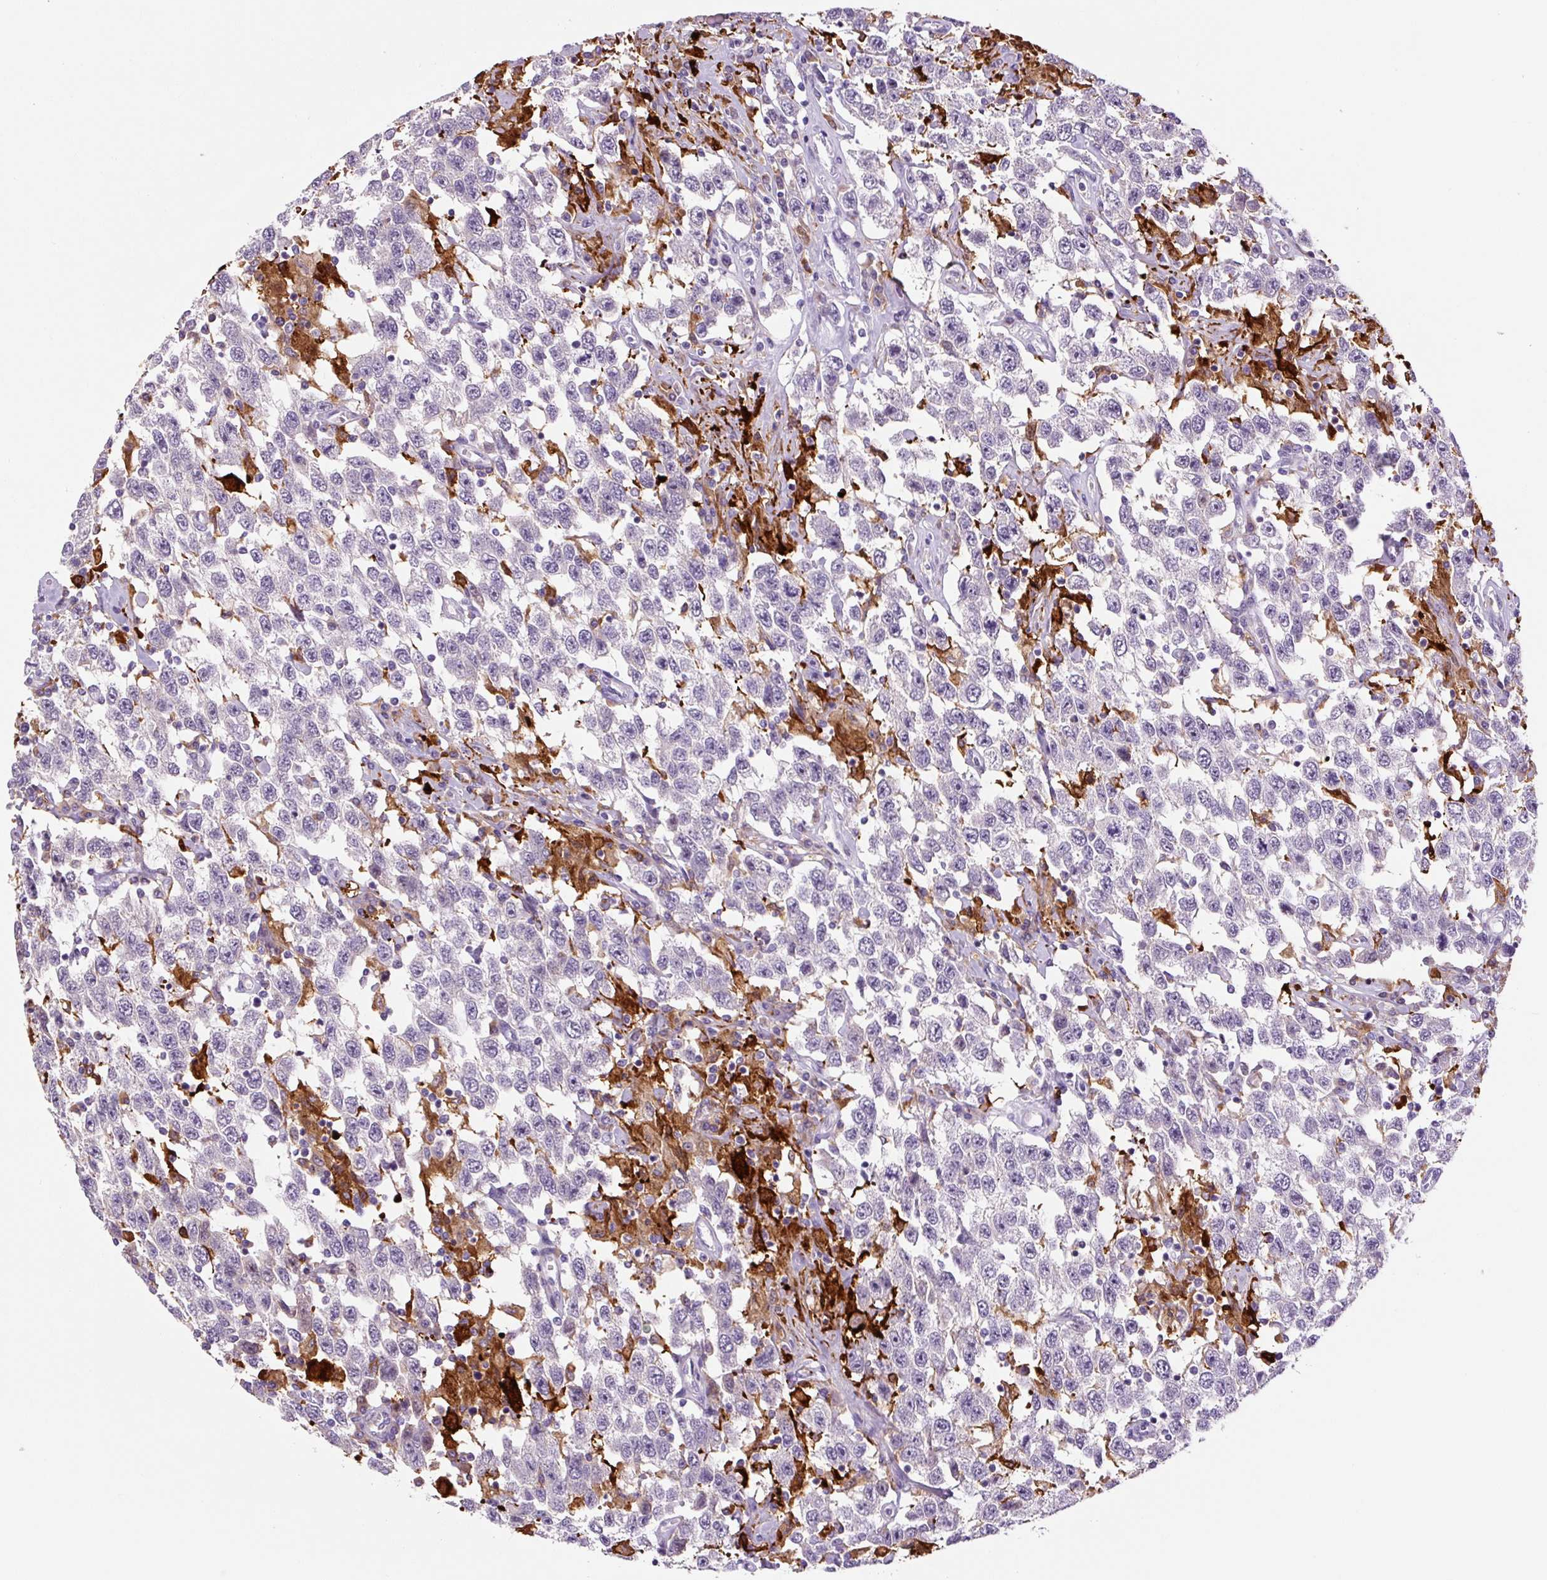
{"staining": {"intensity": "negative", "quantity": "none", "location": "none"}, "tissue": "testis cancer", "cell_type": "Tumor cells", "image_type": "cancer", "snomed": [{"axis": "morphology", "description": "Seminoma, NOS"}, {"axis": "topography", "description": "Testis"}], "caption": "The immunohistochemistry (IHC) image has no significant positivity in tumor cells of testis cancer (seminoma) tissue.", "gene": "FUT10", "patient": {"sex": "male", "age": 41}}